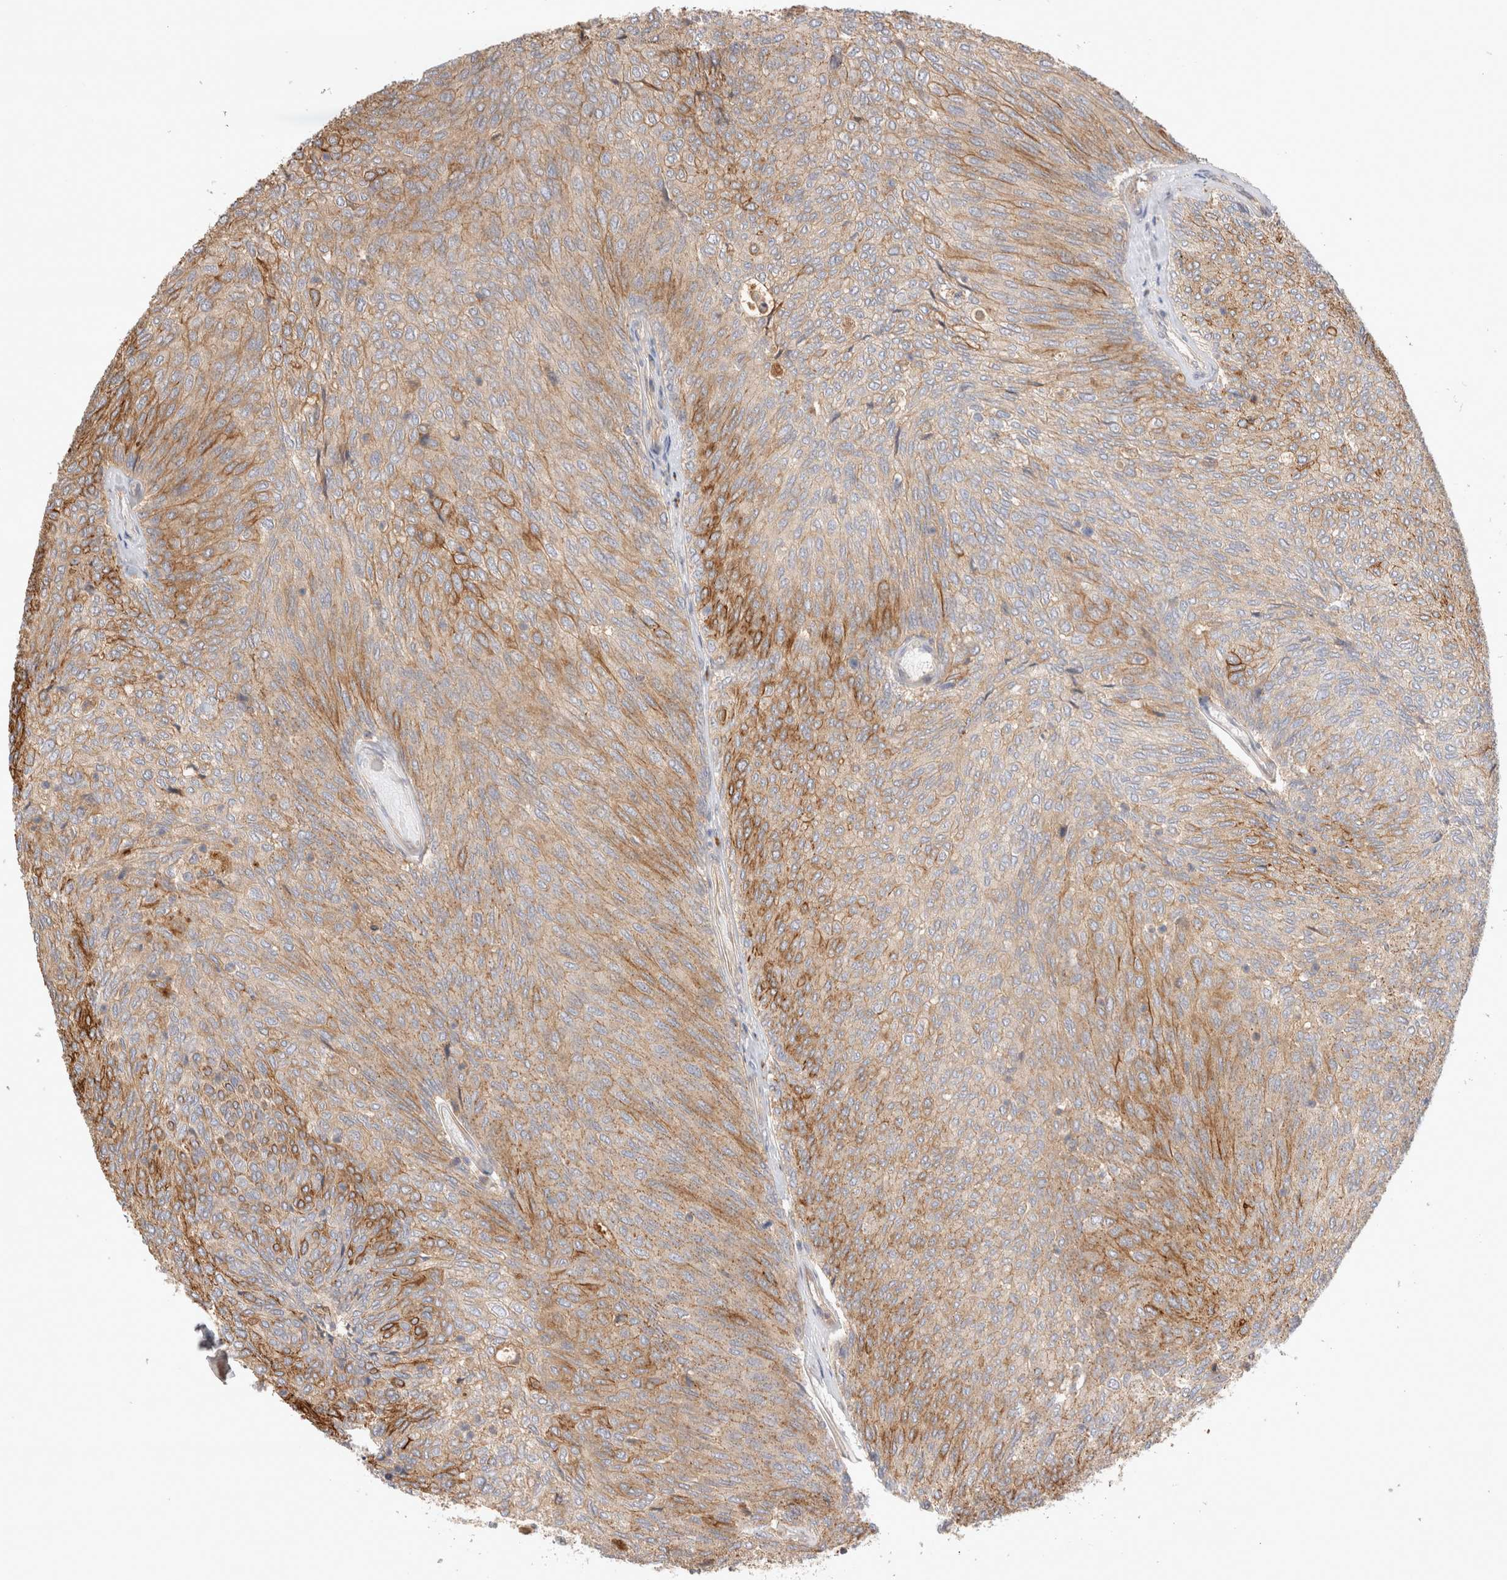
{"staining": {"intensity": "moderate", "quantity": ">75%", "location": "cytoplasmic/membranous"}, "tissue": "urothelial cancer", "cell_type": "Tumor cells", "image_type": "cancer", "snomed": [{"axis": "morphology", "description": "Urothelial carcinoma, Low grade"}, {"axis": "topography", "description": "Urinary bladder"}], "caption": "Protein staining of low-grade urothelial carcinoma tissue reveals moderate cytoplasmic/membranous expression in about >75% of tumor cells.", "gene": "VPS28", "patient": {"sex": "female", "age": 79}}